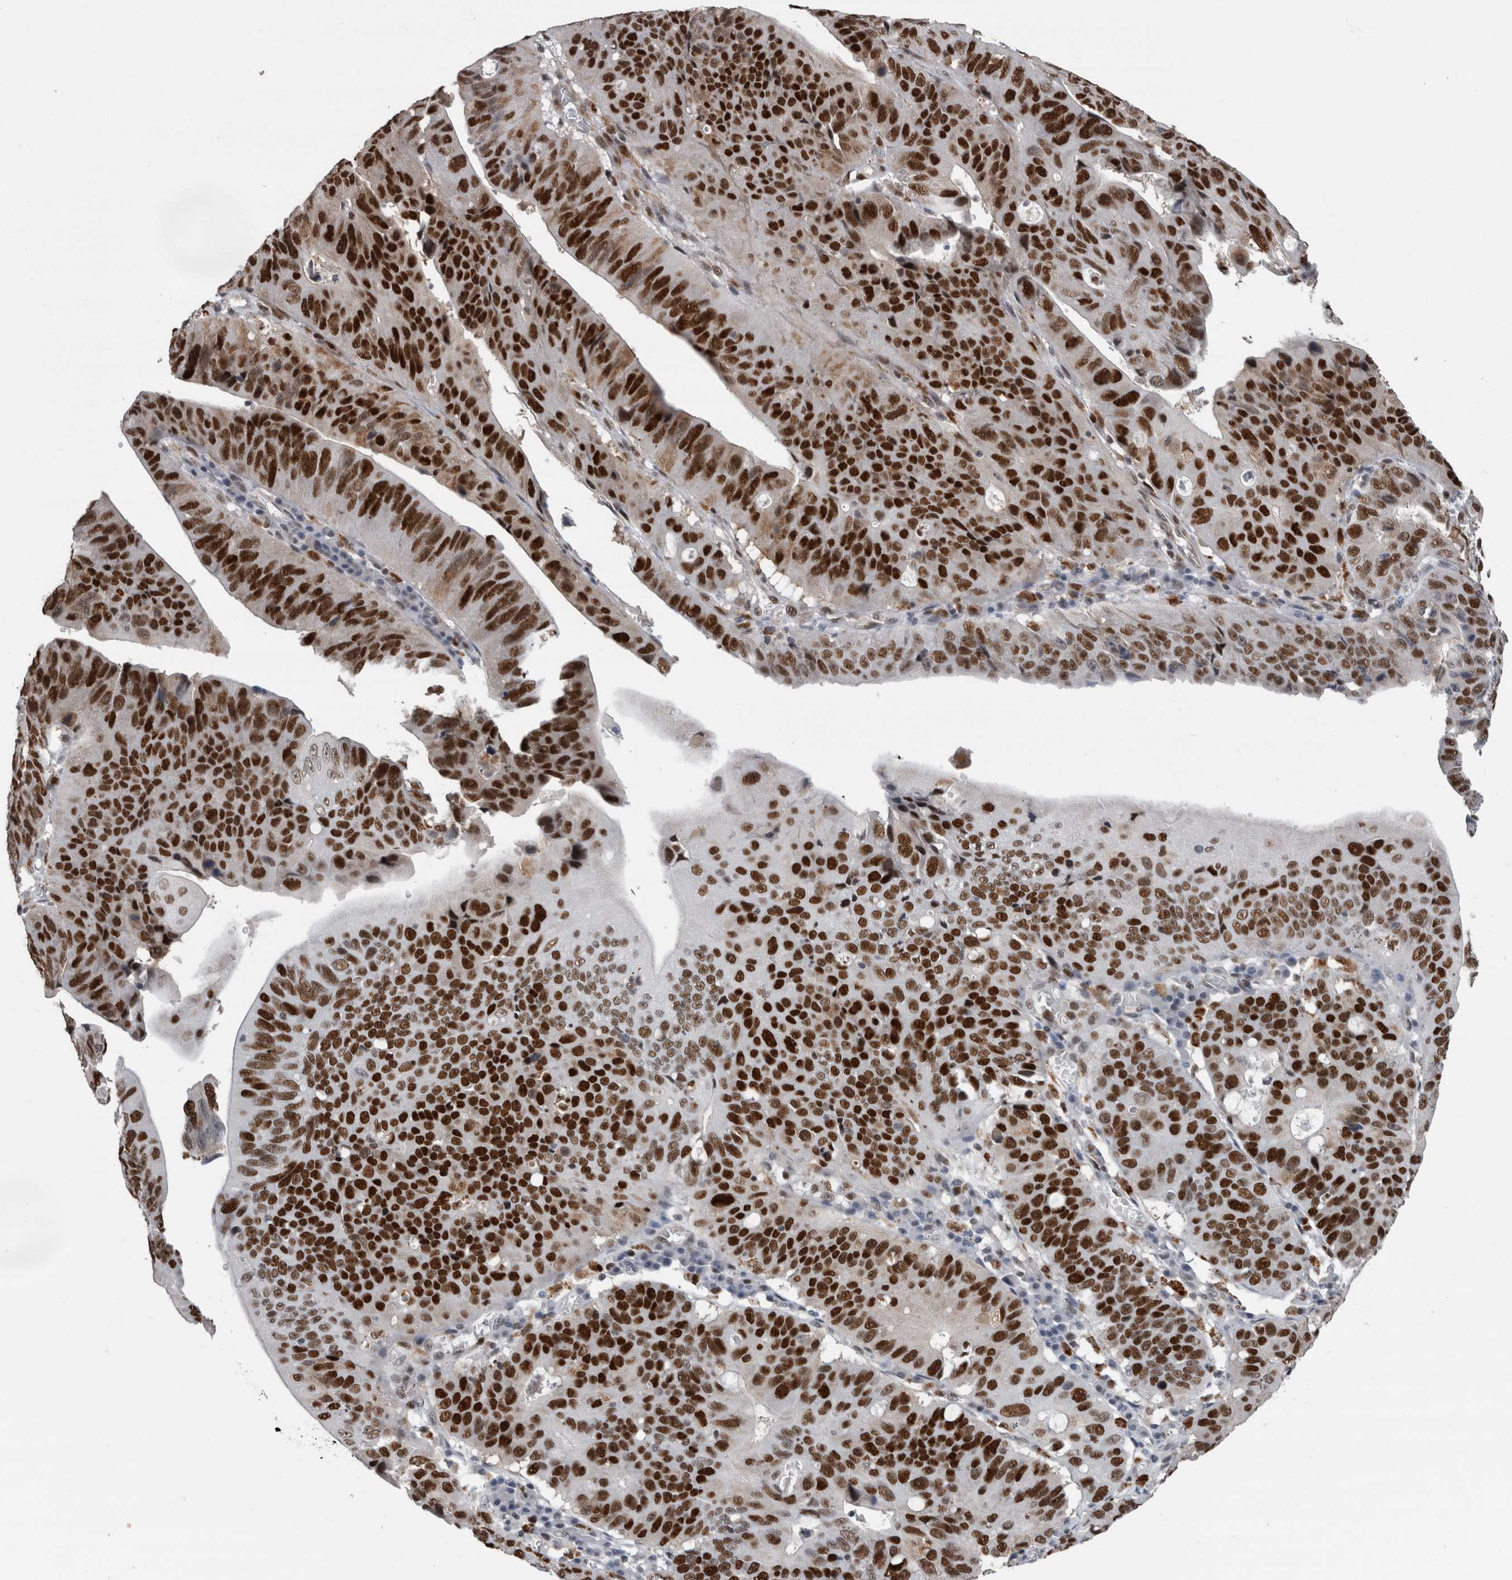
{"staining": {"intensity": "strong", "quantity": ">75%", "location": "nuclear"}, "tissue": "stomach cancer", "cell_type": "Tumor cells", "image_type": "cancer", "snomed": [{"axis": "morphology", "description": "Adenocarcinoma, NOS"}, {"axis": "topography", "description": "Stomach"}], "caption": "Stomach cancer (adenocarcinoma) stained with a brown dye reveals strong nuclear positive expression in about >75% of tumor cells.", "gene": "POLD2", "patient": {"sex": "male", "age": 59}}